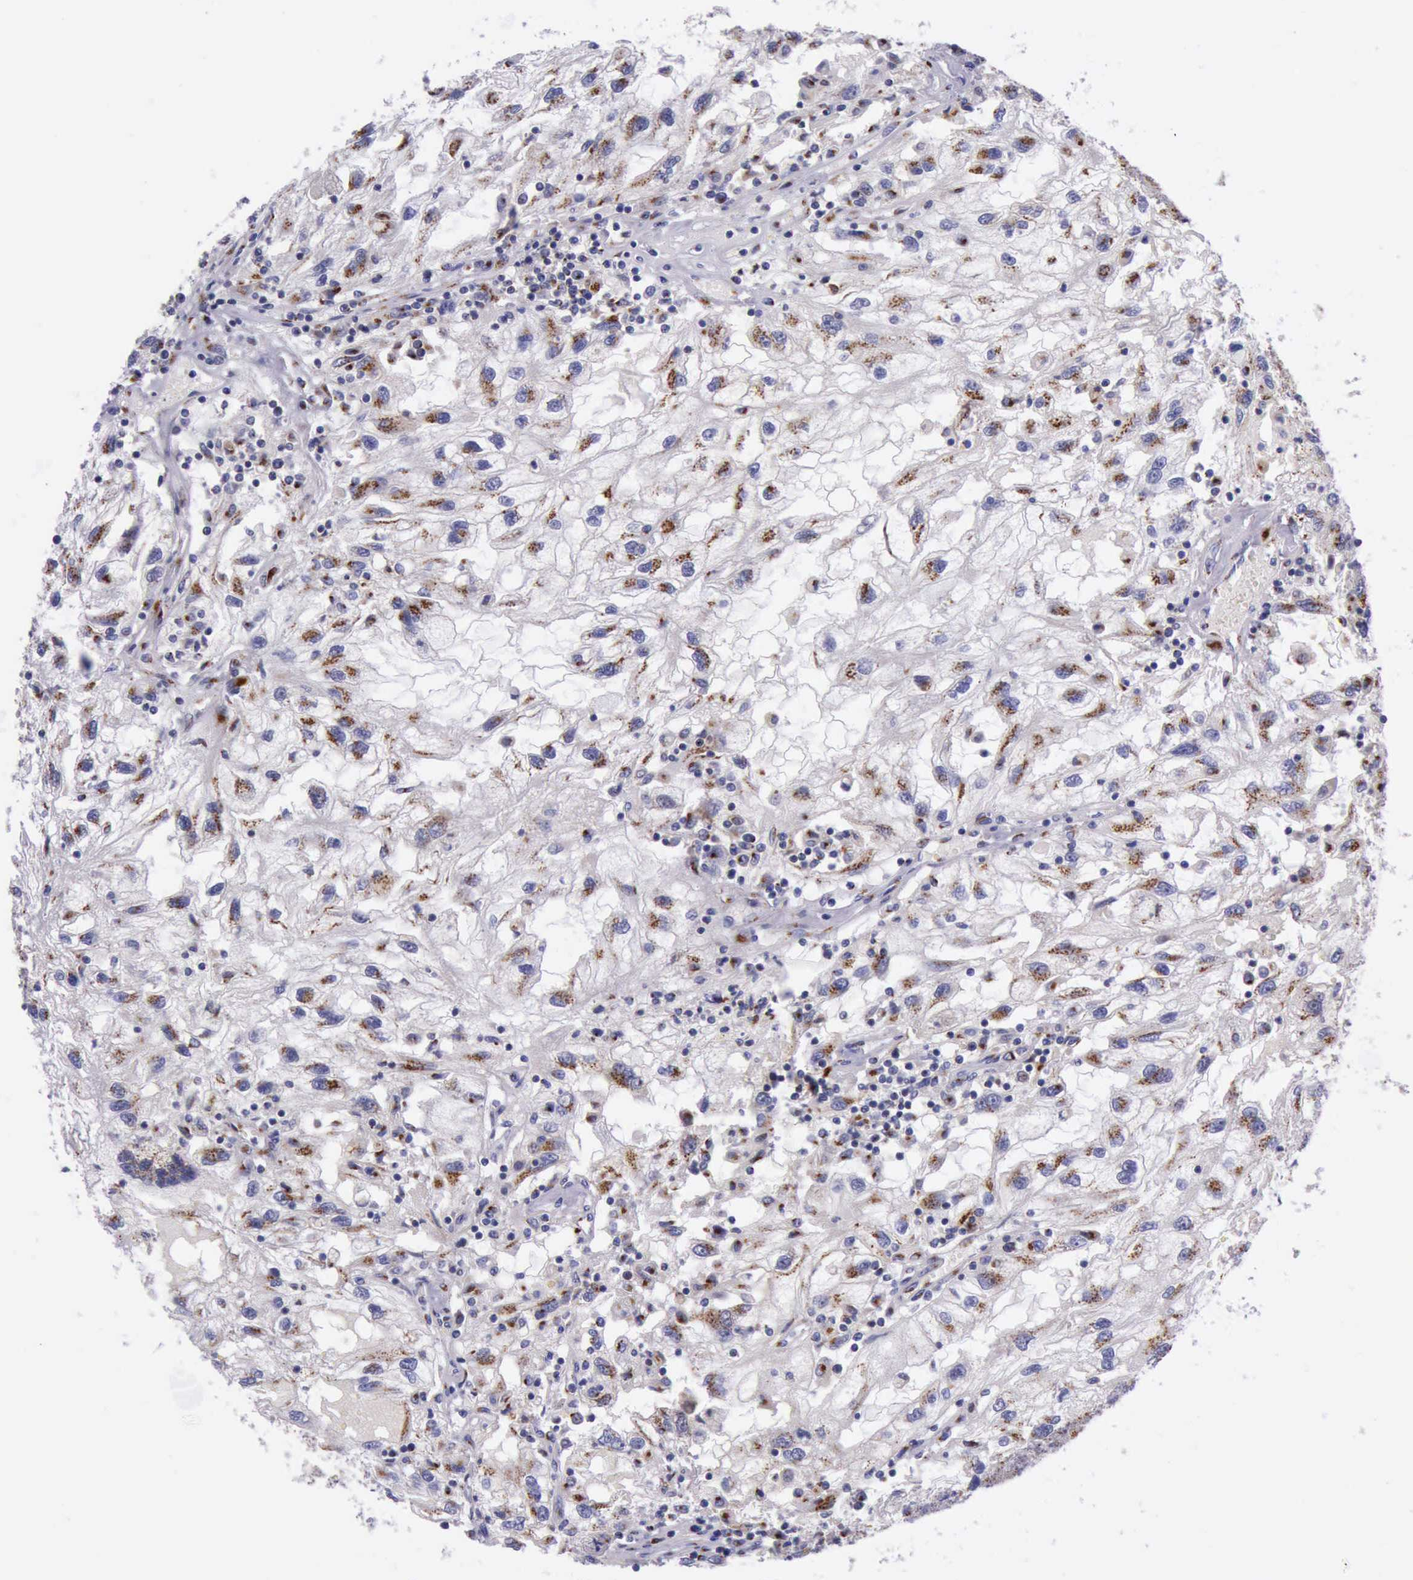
{"staining": {"intensity": "strong", "quantity": "25%-75%", "location": "cytoplasmic/membranous"}, "tissue": "renal cancer", "cell_type": "Tumor cells", "image_type": "cancer", "snomed": [{"axis": "morphology", "description": "Normal tissue, NOS"}, {"axis": "morphology", "description": "Adenocarcinoma, NOS"}, {"axis": "topography", "description": "Kidney"}], "caption": "Tumor cells exhibit high levels of strong cytoplasmic/membranous staining in approximately 25%-75% of cells in human adenocarcinoma (renal).", "gene": "GOLGA5", "patient": {"sex": "male", "age": 71}}